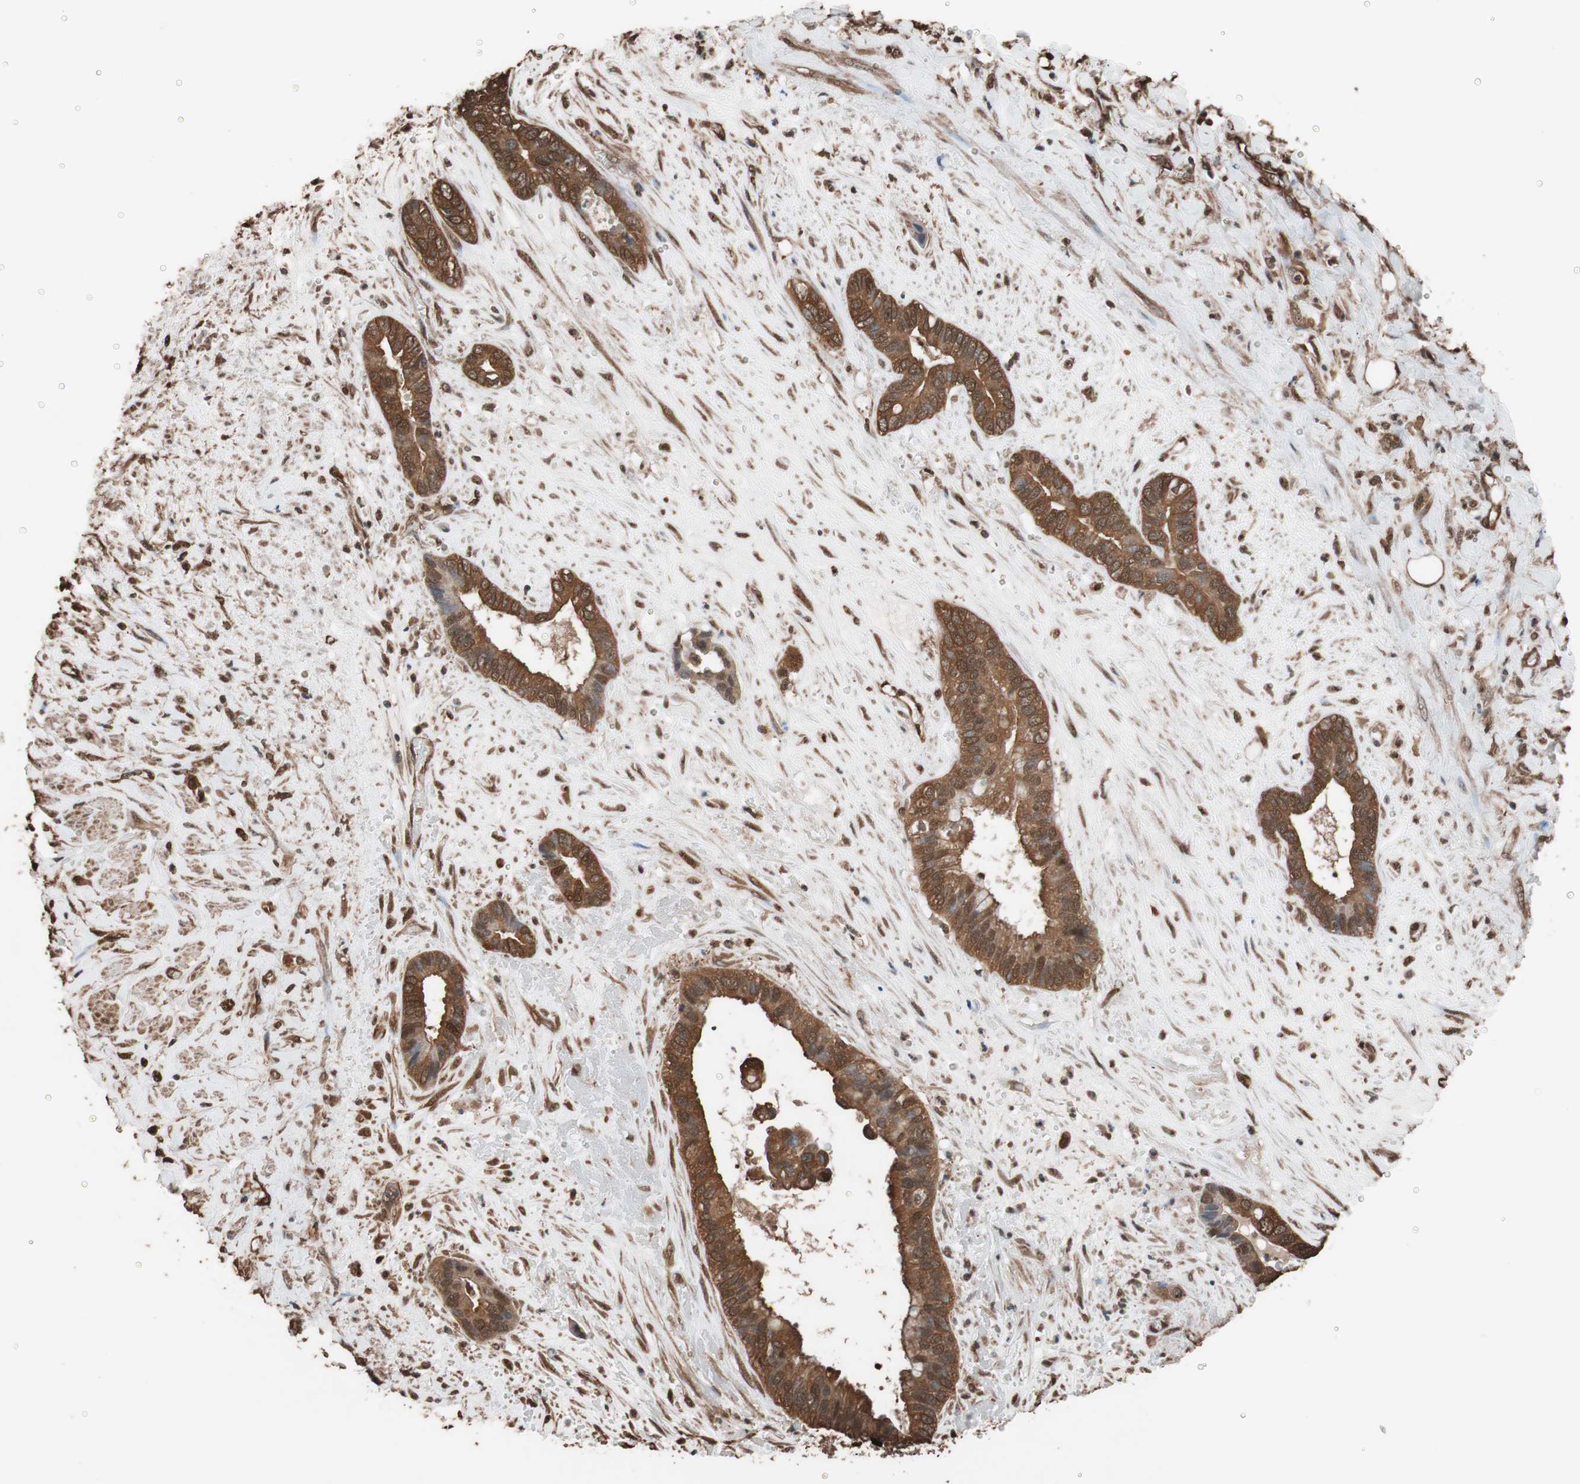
{"staining": {"intensity": "strong", "quantity": ">75%", "location": "cytoplasmic/membranous,nuclear"}, "tissue": "liver cancer", "cell_type": "Tumor cells", "image_type": "cancer", "snomed": [{"axis": "morphology", "description": "Cholangiocarcinoma"}, {"axis": "topography", "description": "Liver"}], "caption": "Protein staining shows strong cytoplasmic/membranous and nuclear staining in about >75% of tumor cells in cholangiocarcinoma (liver). (DAB IHC, brown staining for protein, blue staining for nuclei).", "gene": "CALM2", "patient": {"sex": "female", "age": 65}}